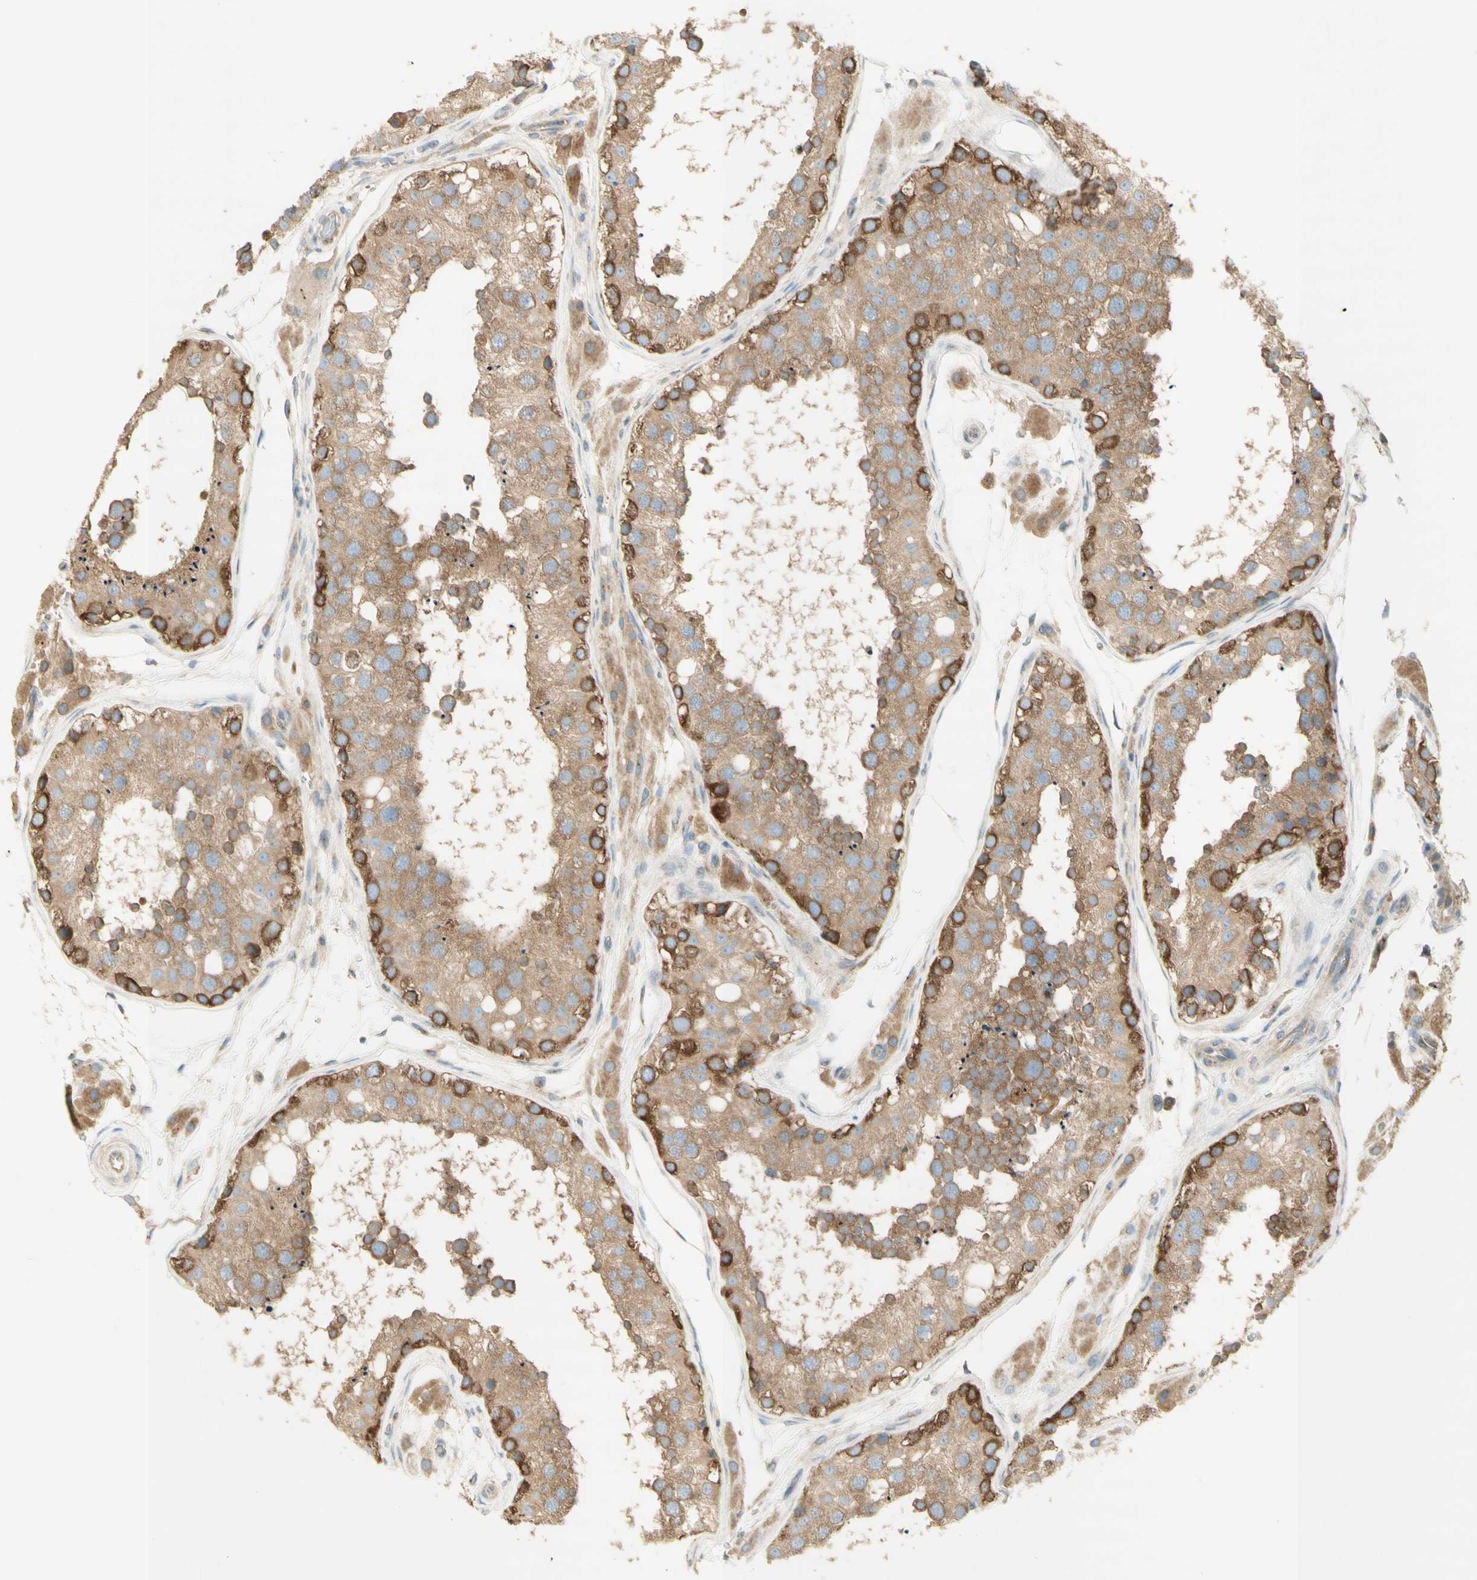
{"staining": {"intensity": "strong", "quantity": "<25%", "location": "cytoplasmic/membranous"}, "tissue": "testis", "cell_type": "Cells in seminiferous ducts", "image_type": "normal", "snomed": [{"axis": "morphology", "description": "Normal tissue, NOS"}, {"axis": "topography", "description": "Testis"}], "caption": "The immunohistochemical stain labels strong cytoplasmic/membranous expression in cells in seminiferous ducts of unremarkable testis. The protein of interest is shown in brown color, while the nuclei are stained blue.", "gene": "DYNC1H1", "patient": {"sex": "male", "age": 26}}